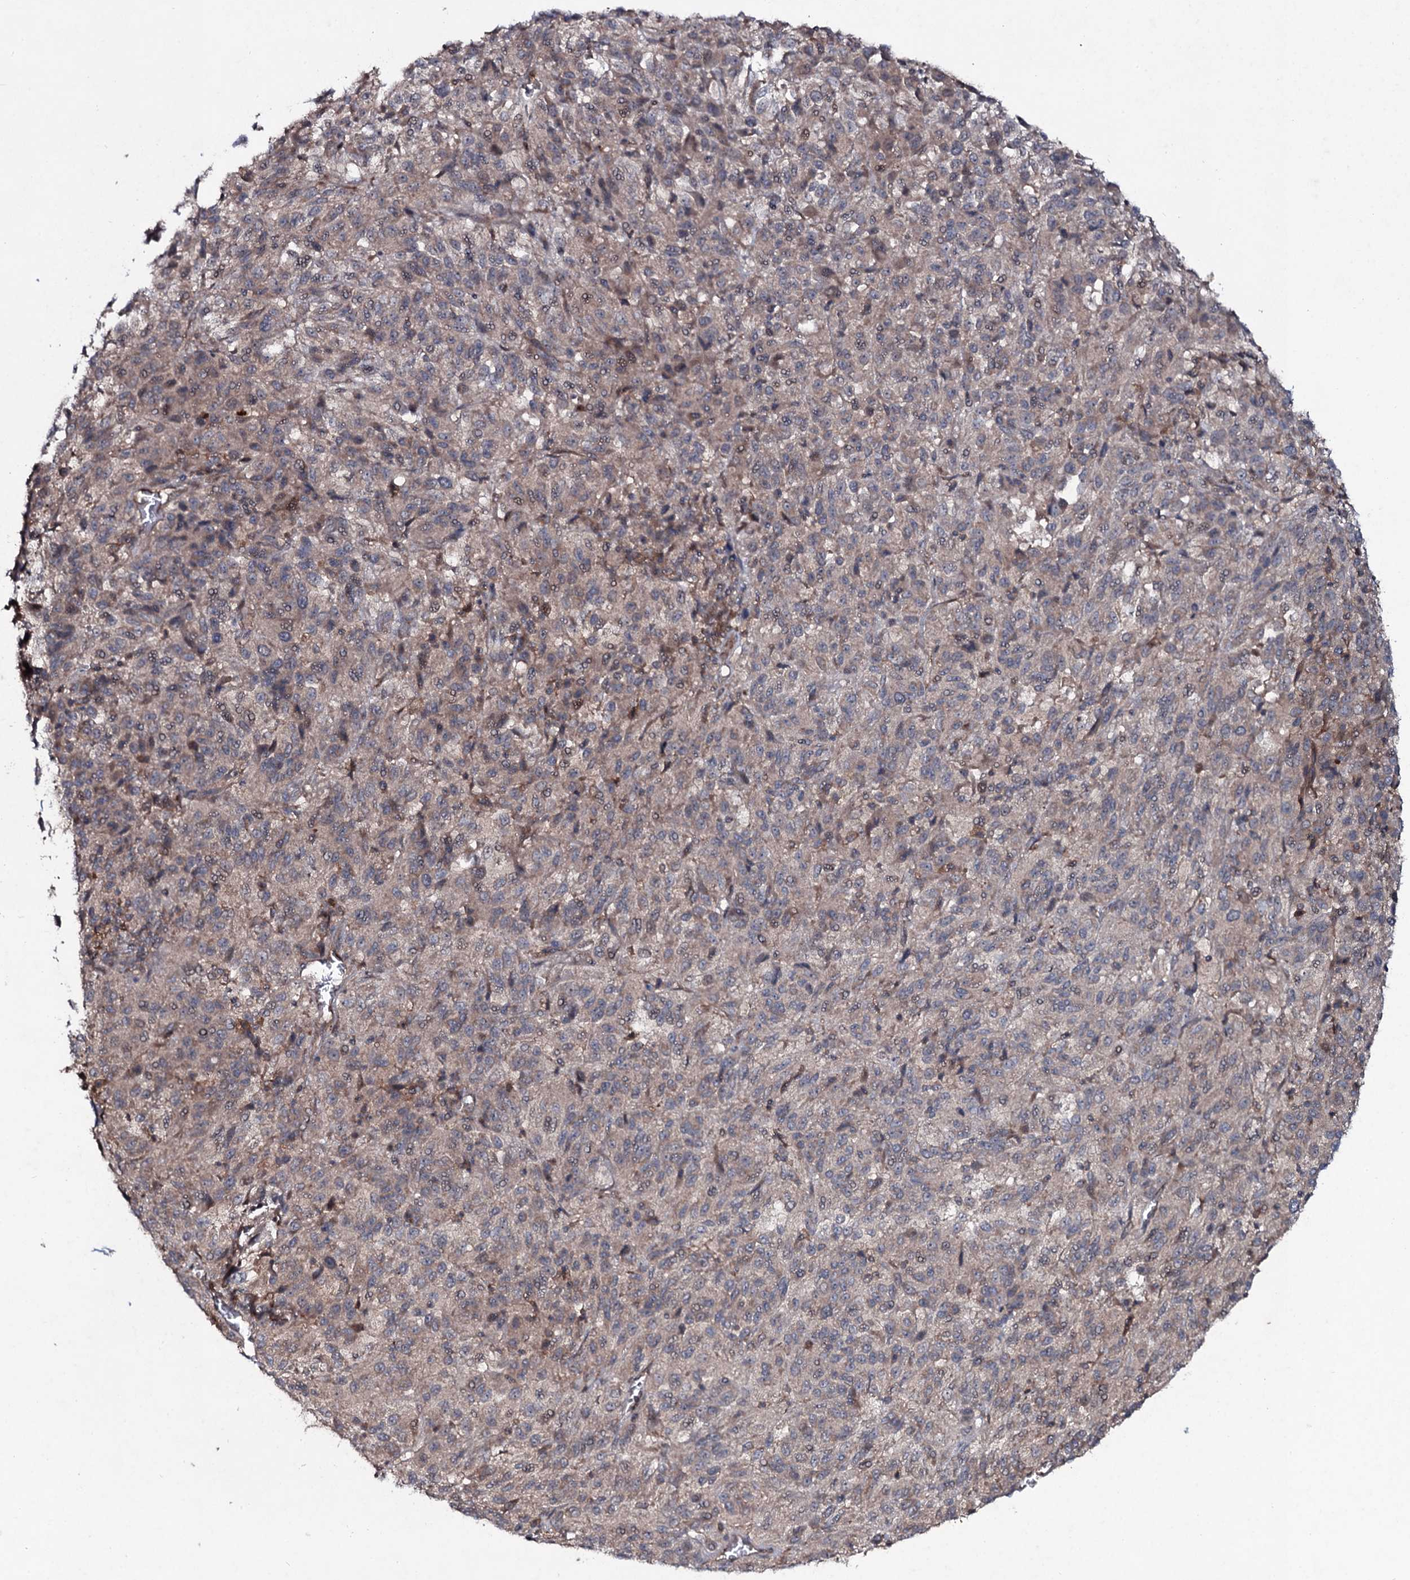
{"staining": {"intensity": "weak", "quantity": "25%-75%", "location": "cytoplasmic/membranous"}, "tissue": "melanoma", "cell_type": "Tumor cells", "image_type": "cancer", "snomed": [{"axis": "morphology", "description": "Malignant melanoma, Metastatic site"}, {"axis": "topography", "description": "Lung"}], "caption": "Approximately 25%-75% of tumor cells in human melanoma exhibit weak cytoplasmic/membranous protein staining as visualized by brown immunohistochemical staining.", "gene": "SNAP23", "patient": {"sex": "male", "age": 64}}